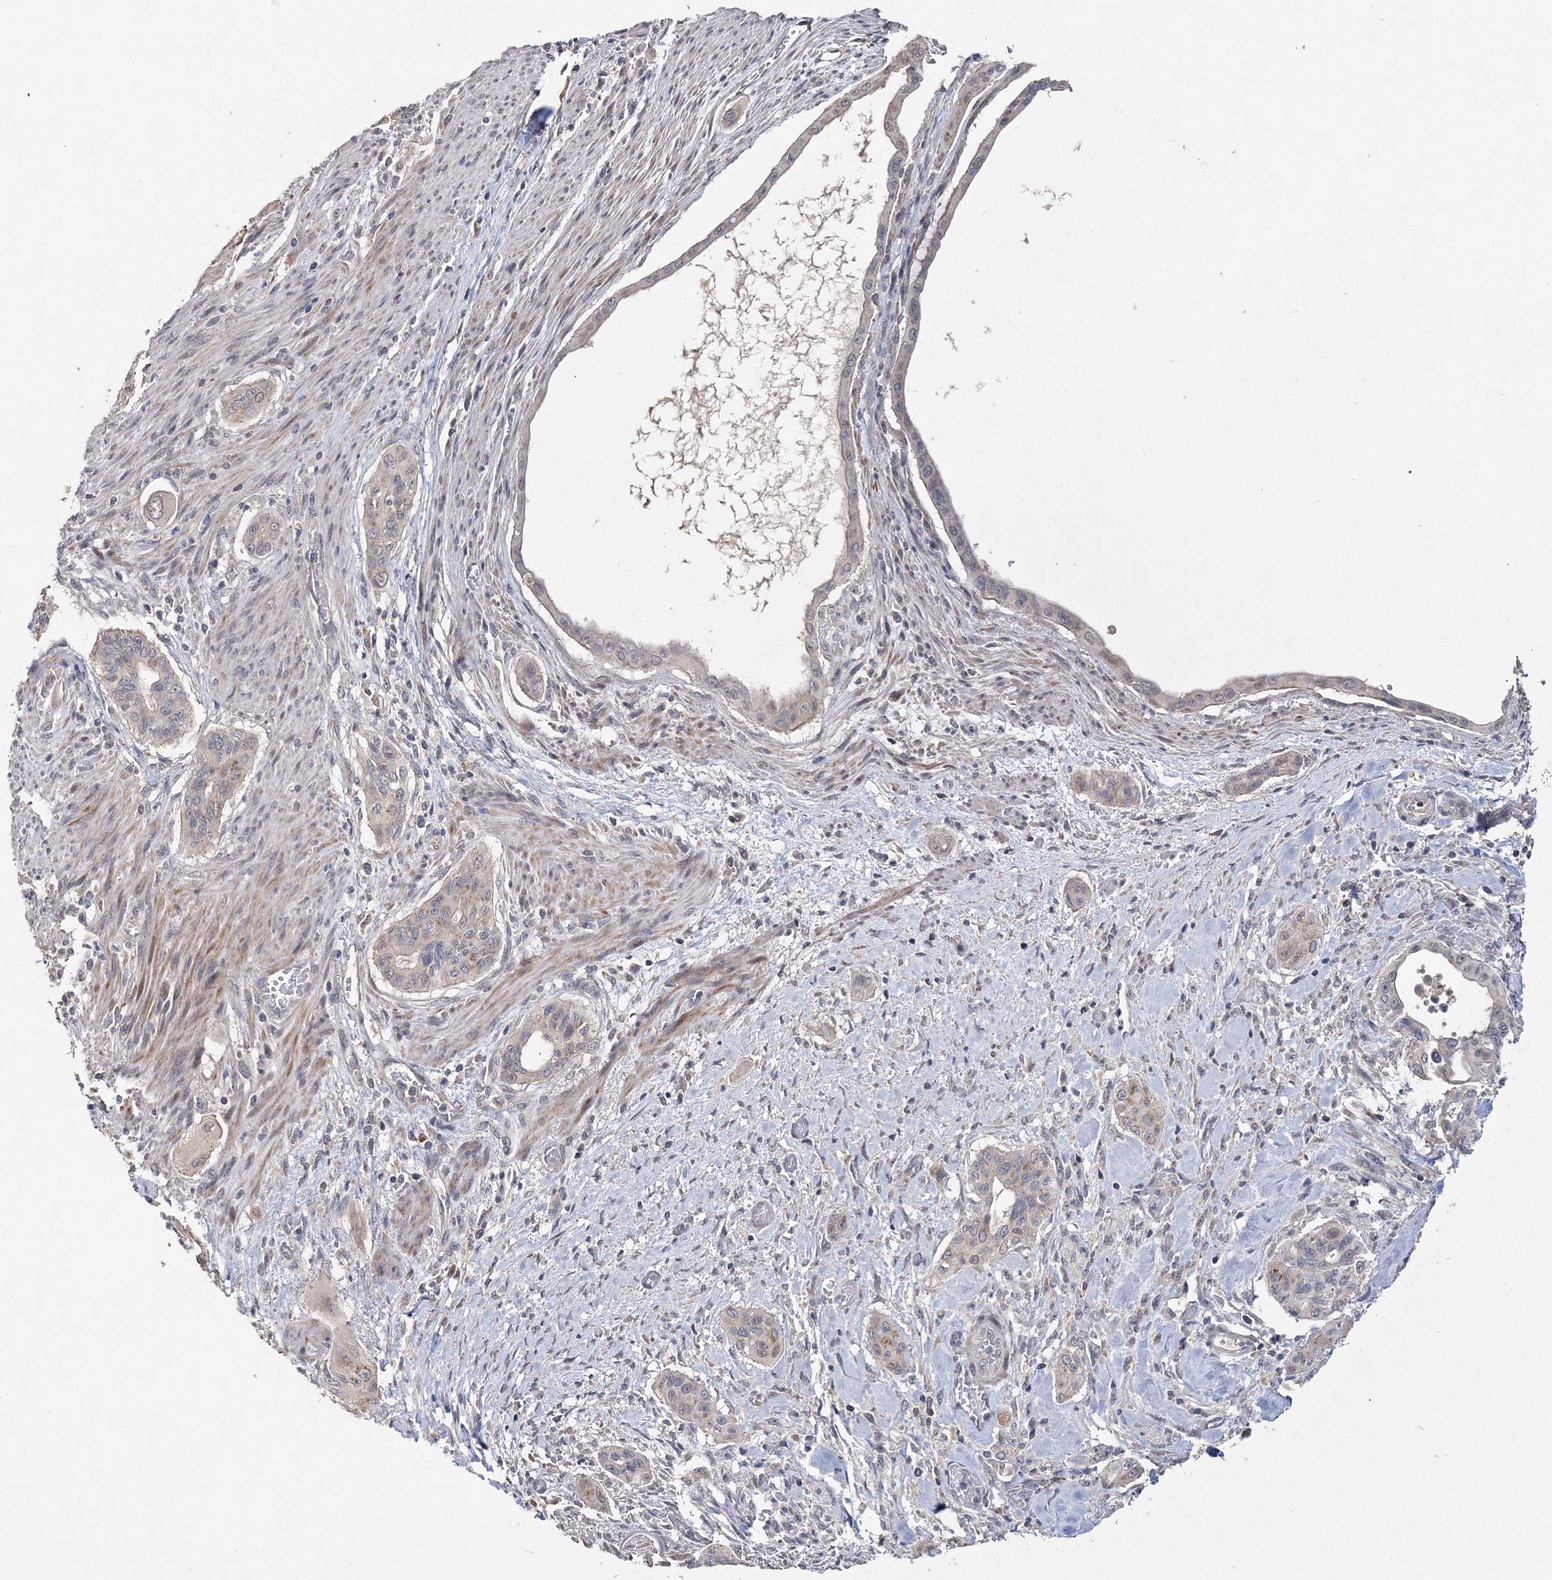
{"staining": {"intensity": "negative", "quantity": "none", "location": "none"}, "tissue": "pancreatic cancer", "cell_type": "Tumor cells", "image_type": "cancer", "snomed": [{"axis": "morphology", "description": "Adenocarcinoma, NOS"}, {"axis": "topography", "description": "Pancreas"}], "caption": "IHC photomicrograph of neoplastic tissue: pancreatic cancer (adenocarcinoma) stained with DAB demonstrates no significant protein staining in tumor cells. (DAB (3,3'-diaminobenzidine) IHC visualized using brightfield microscopy, high magnification).", "gene": "GJB5", "patient": {"sex": "male", "age": 77}}